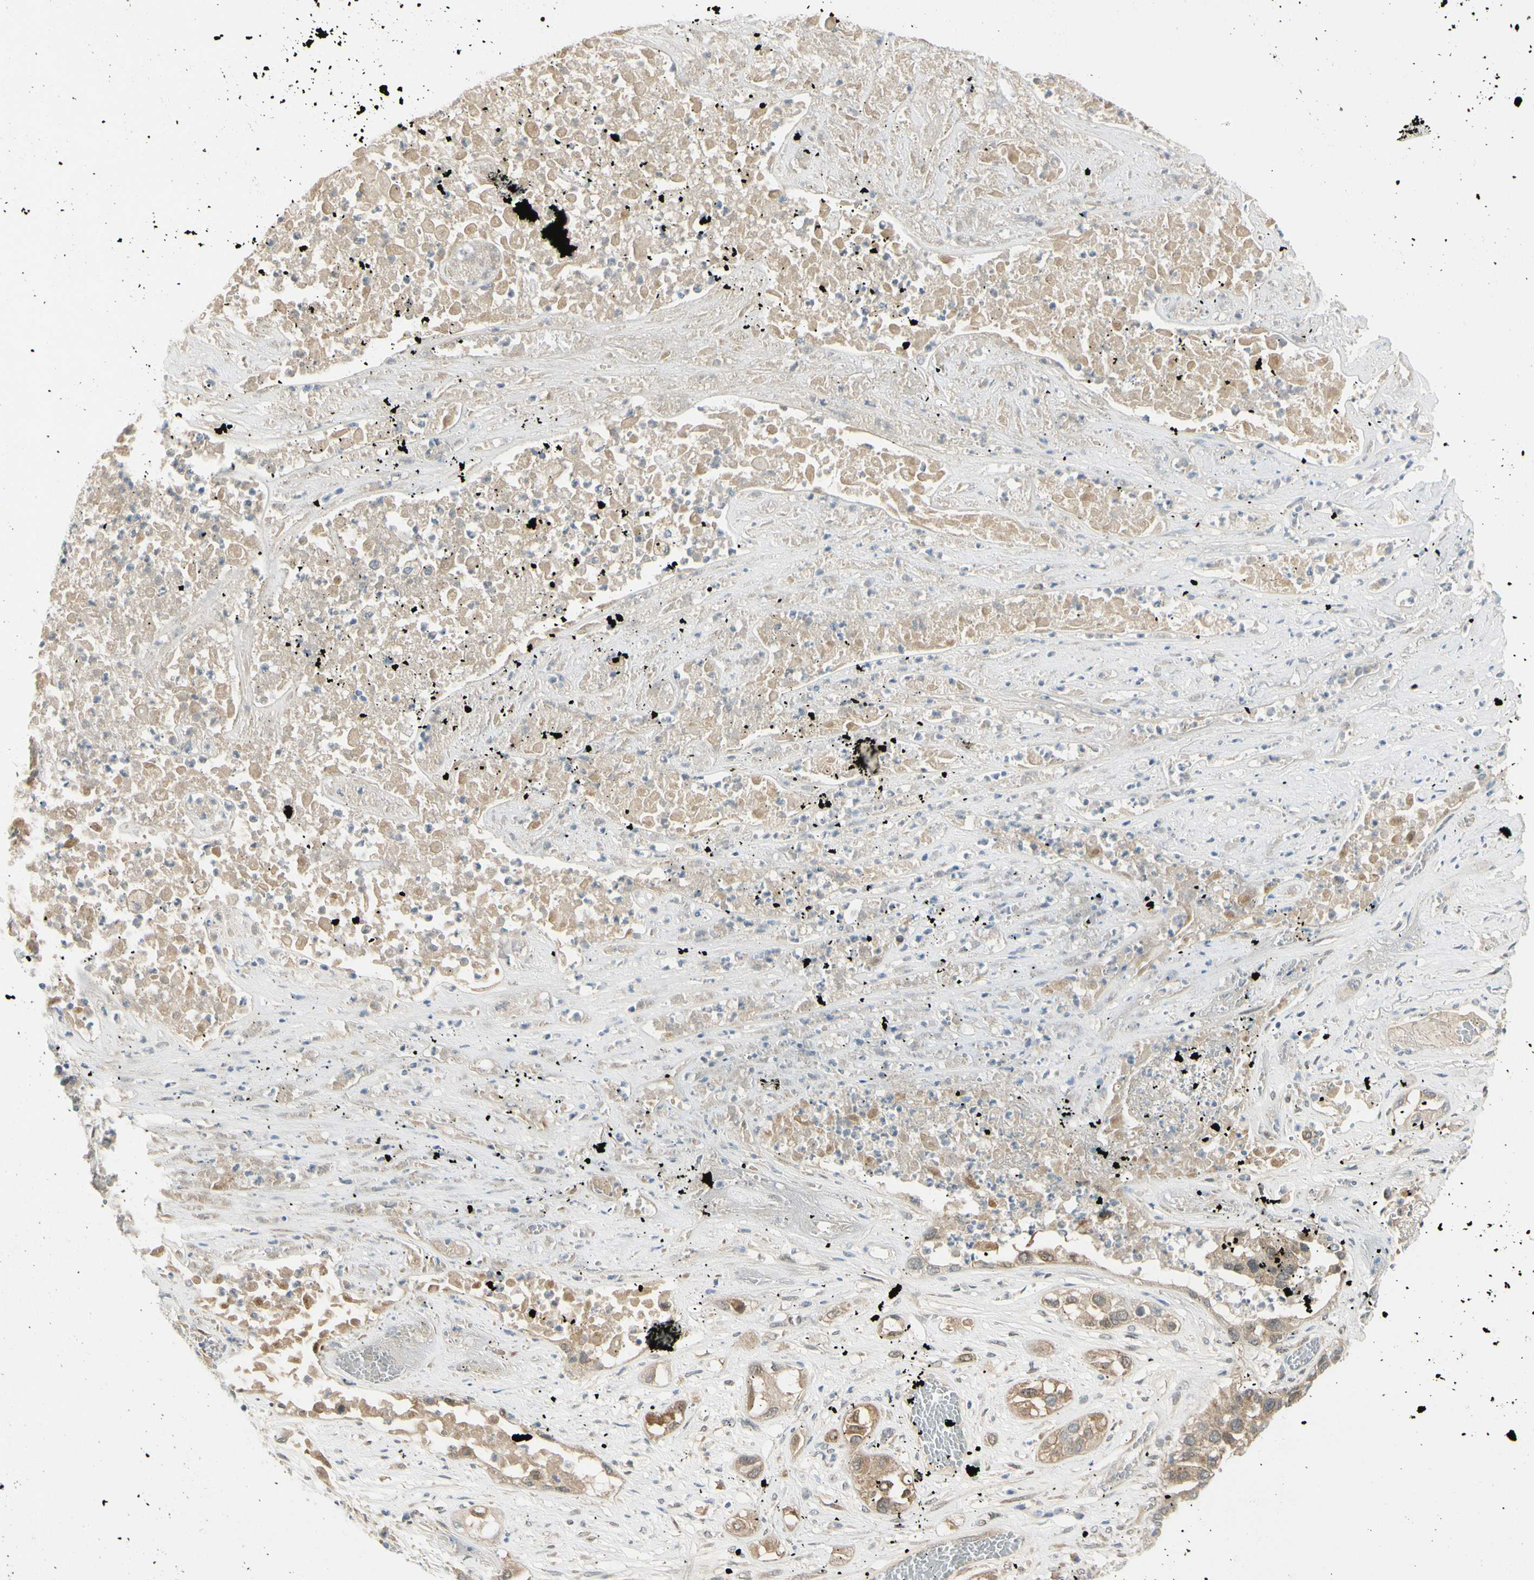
{"staining": {"intensity": "weak", "quantity": "25%-75%", "location": "cytoplasmic/membranous"}, "tissue": "lung cancer", "cell_type": "Tumor cells", "image_type": "cancer", "snomed": [{"axis": "morphology", "description": "Squamous cell carcinoma, NOS"}, {"axis": "topography", "description": "Lung"}], "caption": "Immunohistochemistry micrograph of neoplastic tissue: human lung cancer stained using immunohistochemistry (IHC) exhibits low levels of weak protein expression localized specifically in the cytoplasmic/membranous of tumor cells, appearing as a cytoplasmic/membranous brown color.", "gene": "FHL2", "patient": {"sex": "male", "age": 71}}